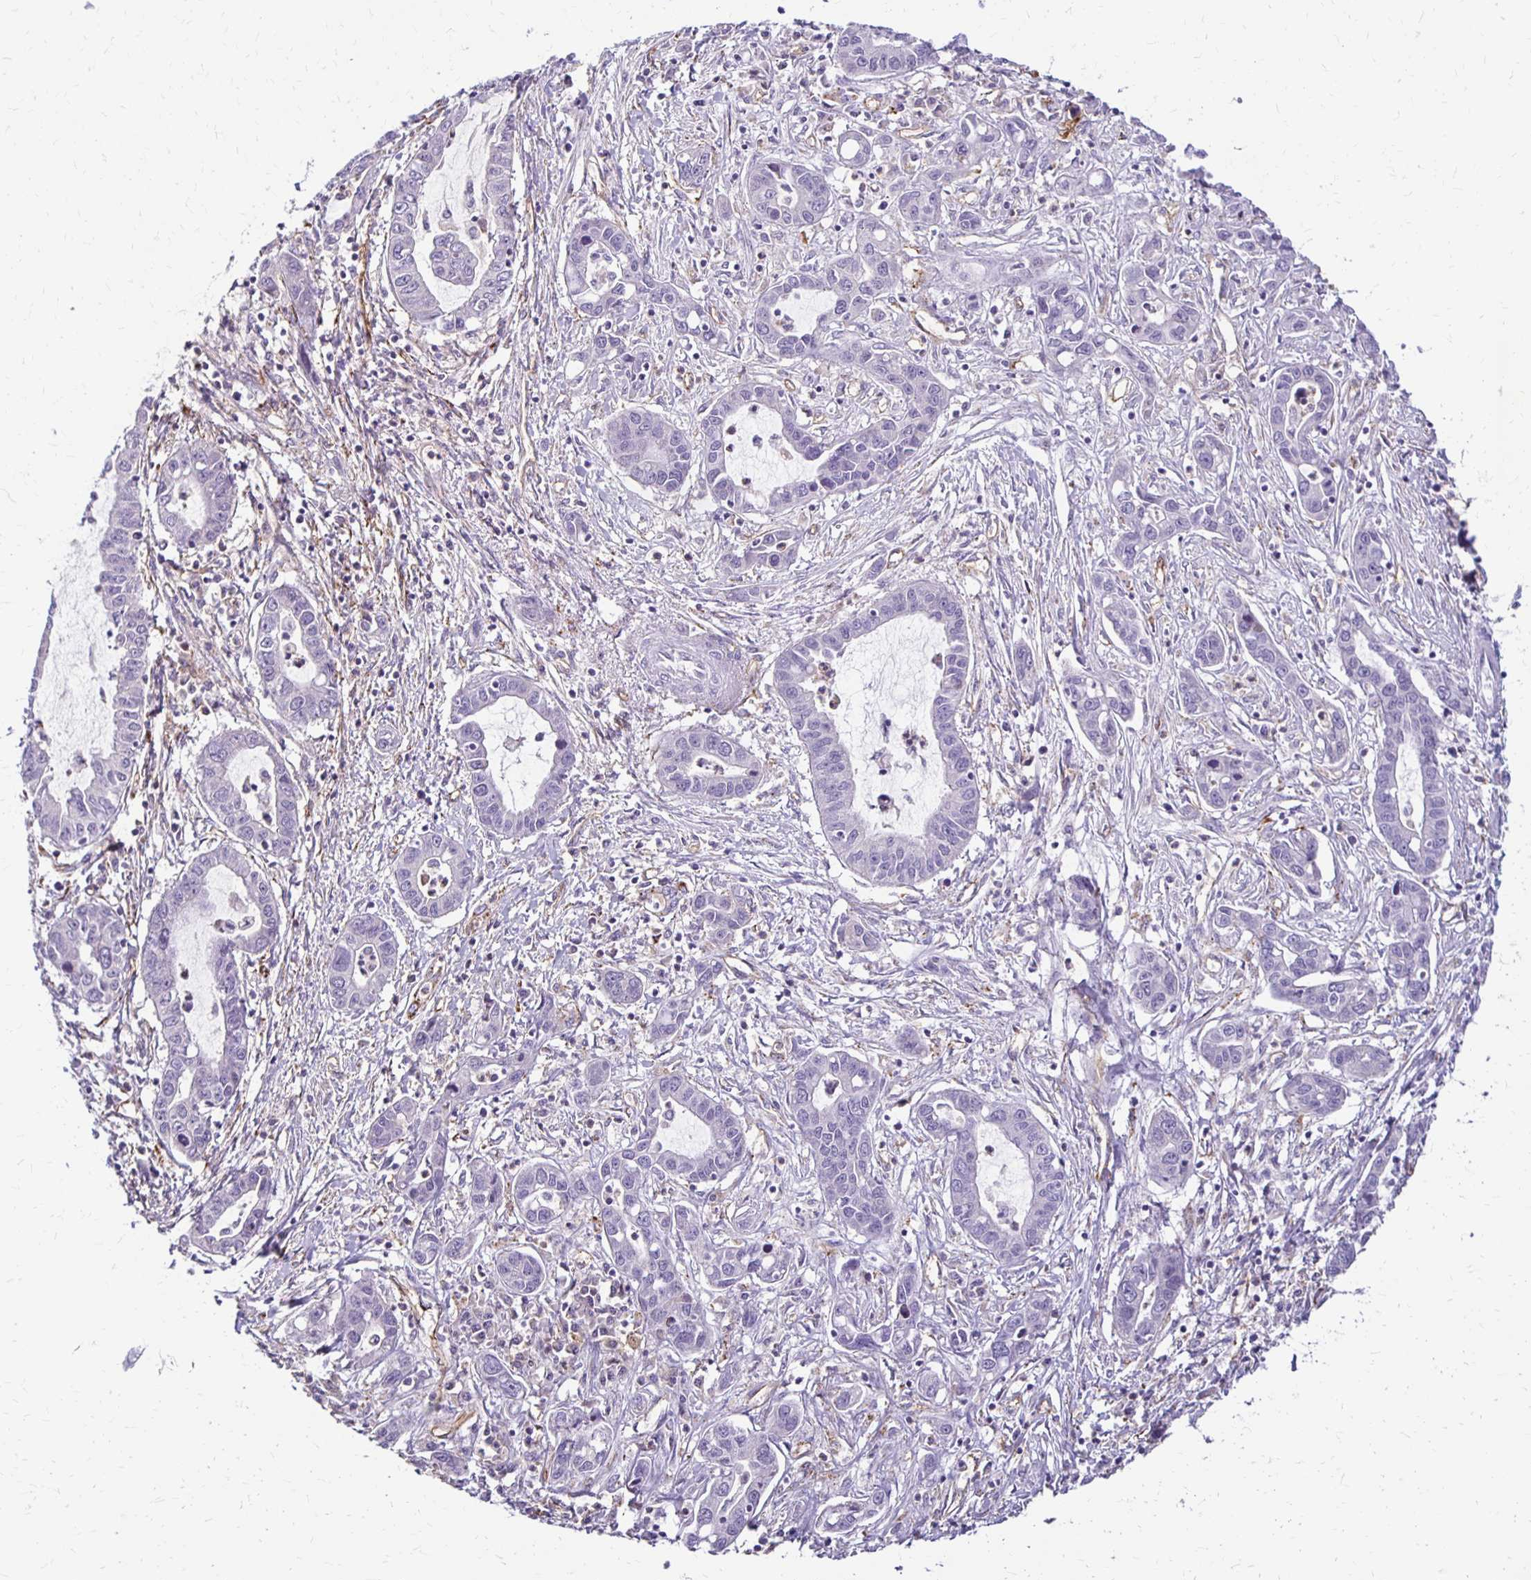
{"staining": {"intensity": "negative", "quantity": "none", "location": "none"}, "tissue": "liver cancer", "cell_type": "Tumor cells", "image_type": "cancer", "snomed": [{"axis": "morphology", "description": "Cholangiocarcinoma"}, {"axis": "topography", "description": "Liver"}], "caption": "The immunohistochemistry (IHC) histopathology image has no significant expression in tumor cells of cholangiocarcinoma (liver) tissue.", "gene": "TTYH1", "patient": {"sex": "male", "age": 58}}